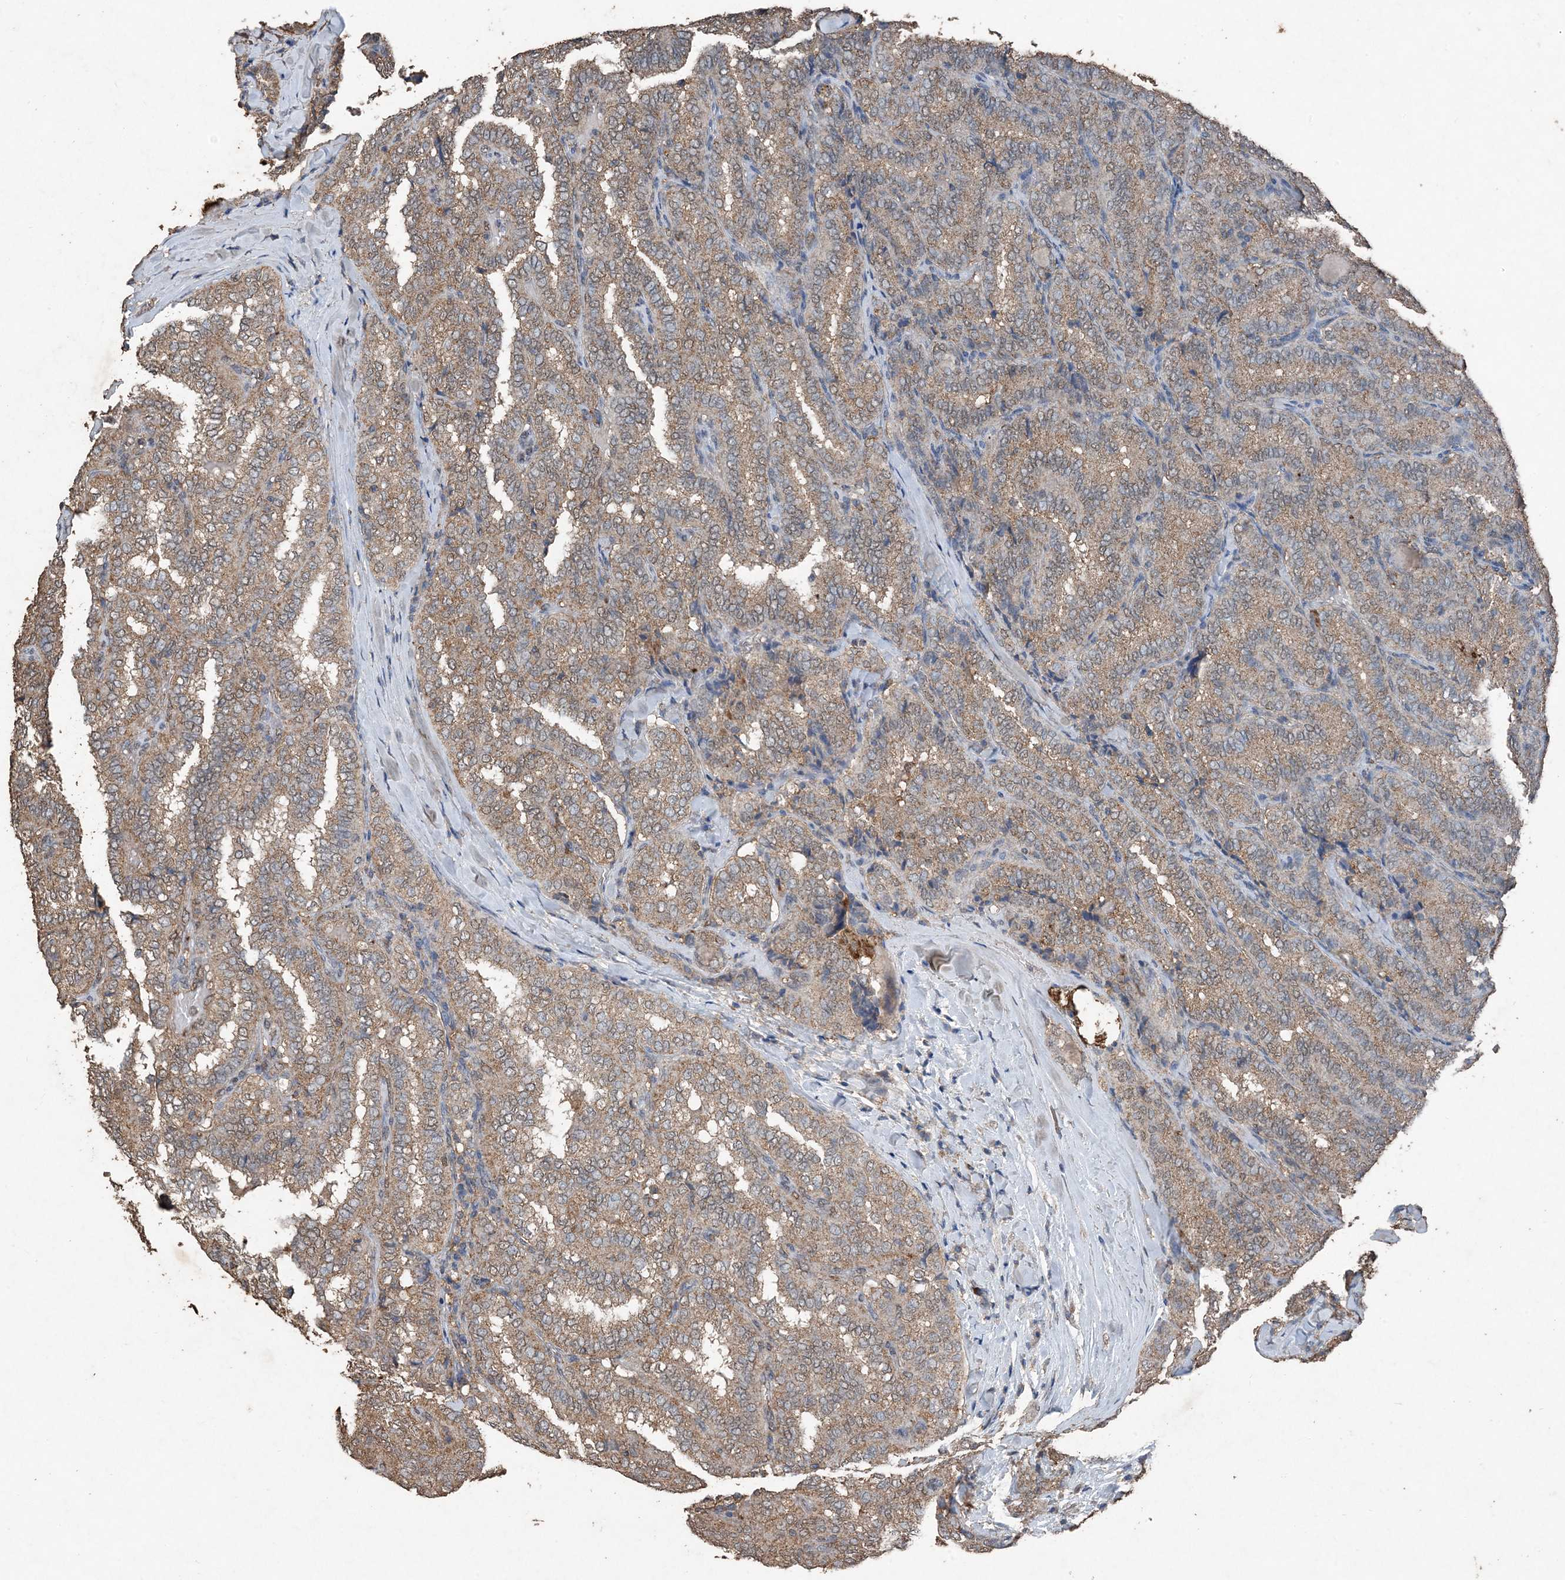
{"staining": {"intensity": "moderate", "quantity": ">75%", "location": "cytoplasmic/membranous"}, "tissue": "thyroid cancer", "cell_type": "Tumor cells", "image_type": "cancer", "snomed": [{"axis": "morphology", "description": "Normal tissue, NOS"}, {"axis": "morphology", "description": "Papillary adenocarcinoma, NOS"}, {"axis": "topography", "description": "Thyroid gland"}], "caption": "Protein expression by IHC reveals moderate cytoplasmic/membranous staining in about >75% of tumor cells in thyroid cancer (papillary adenocarcinoma).", "gene": "FCN3", "patient": {"sex": "female", "age": 30}}